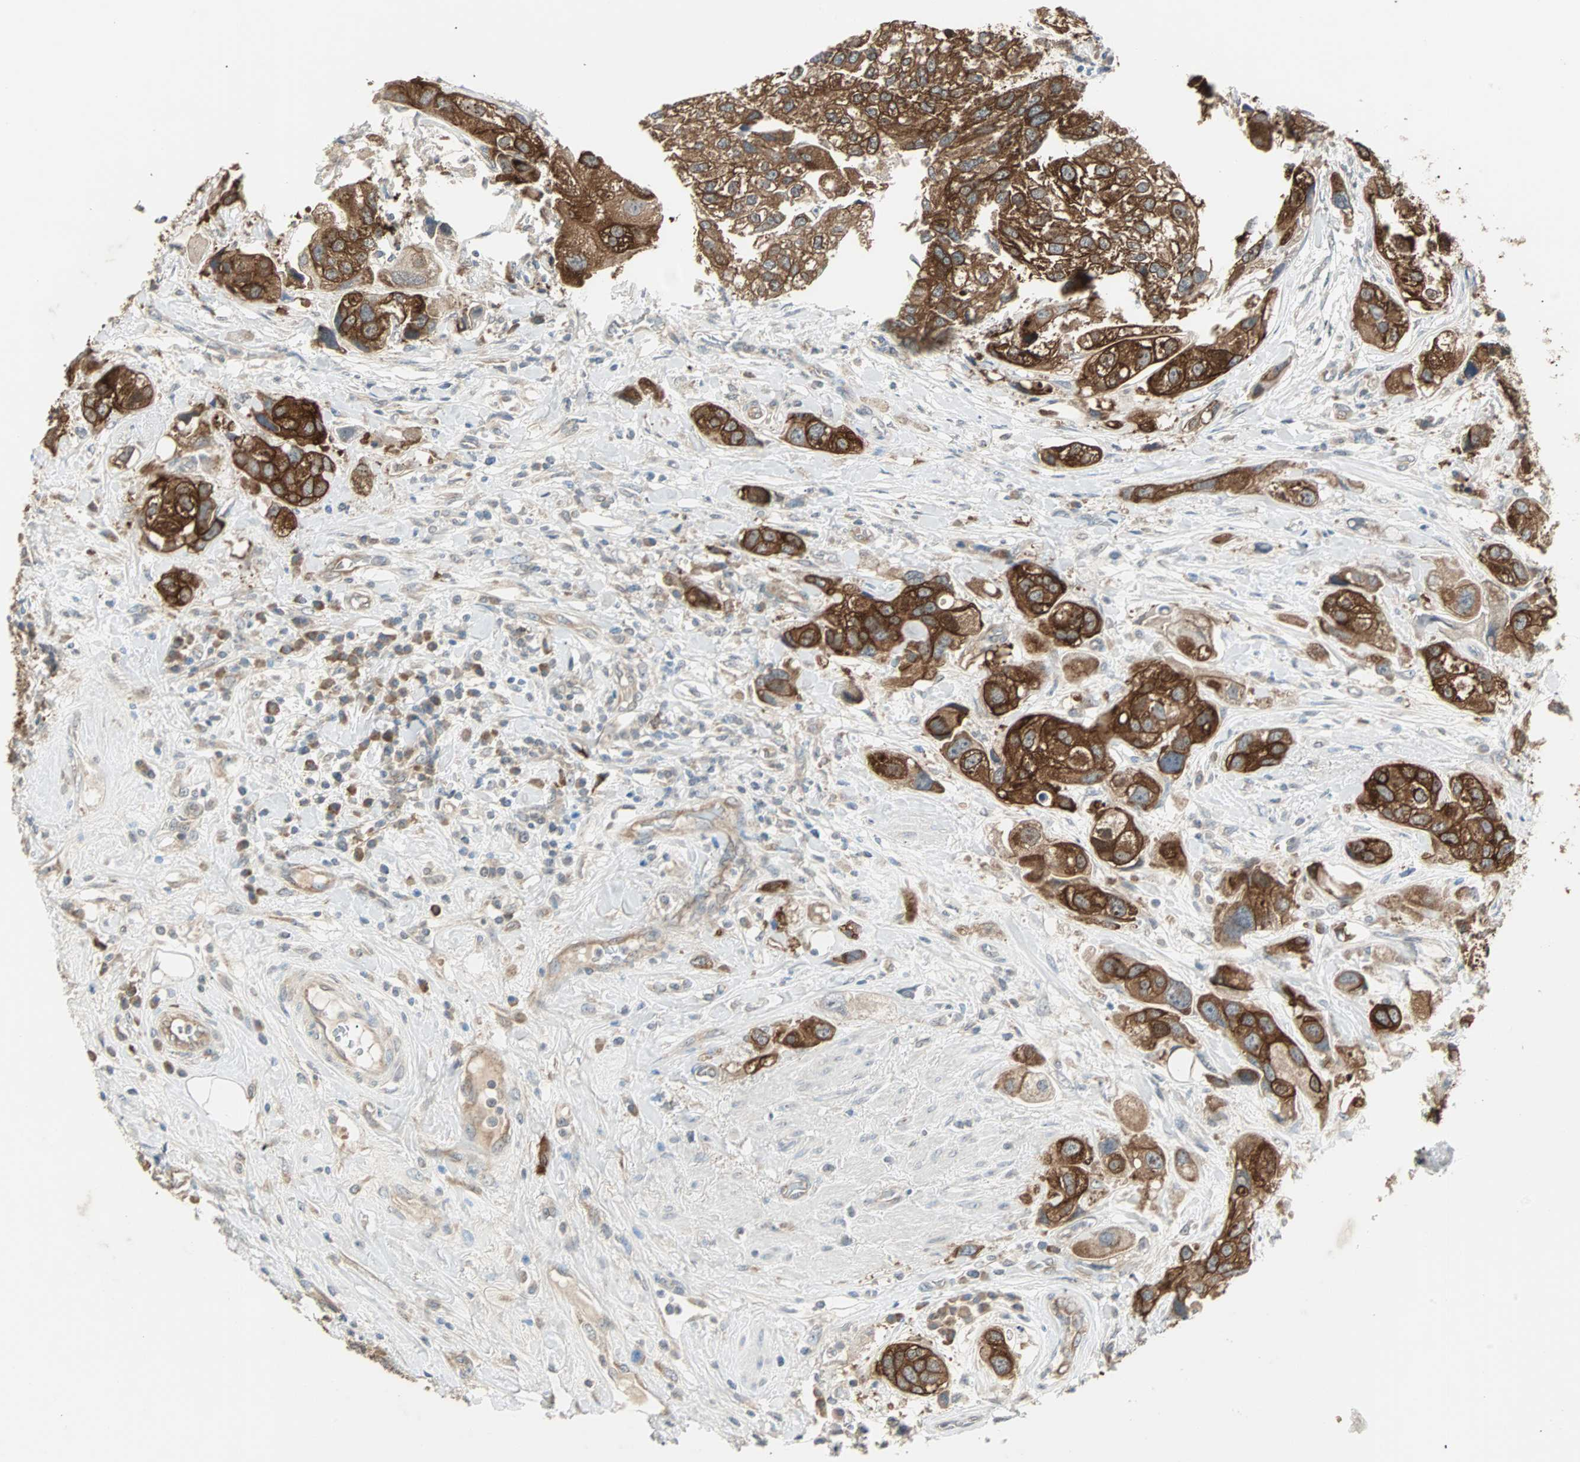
{"staining": {"intensity": "strong", "quantity": ">75%", "location": "cytoplasmic/membranous"}, "tissue": "urothelial cancer", "cell_type": "Tumor cells", "image_type": "cancer", "snomed": [{"axis": "morphology", "description": "Urothelial carcinoma, High grade"}, {"axis": "topography", "description": "Urinary bladder"}], "caption": "A high-resolution image shows immunohistochemistry (IHC) staining of urothelial cancer, which shows strong cytoplasmic/membranous positivity in approximately >75% of tumor cells.", "gene": "CMC2", "patient": {"sex": "female", "age": 64}}